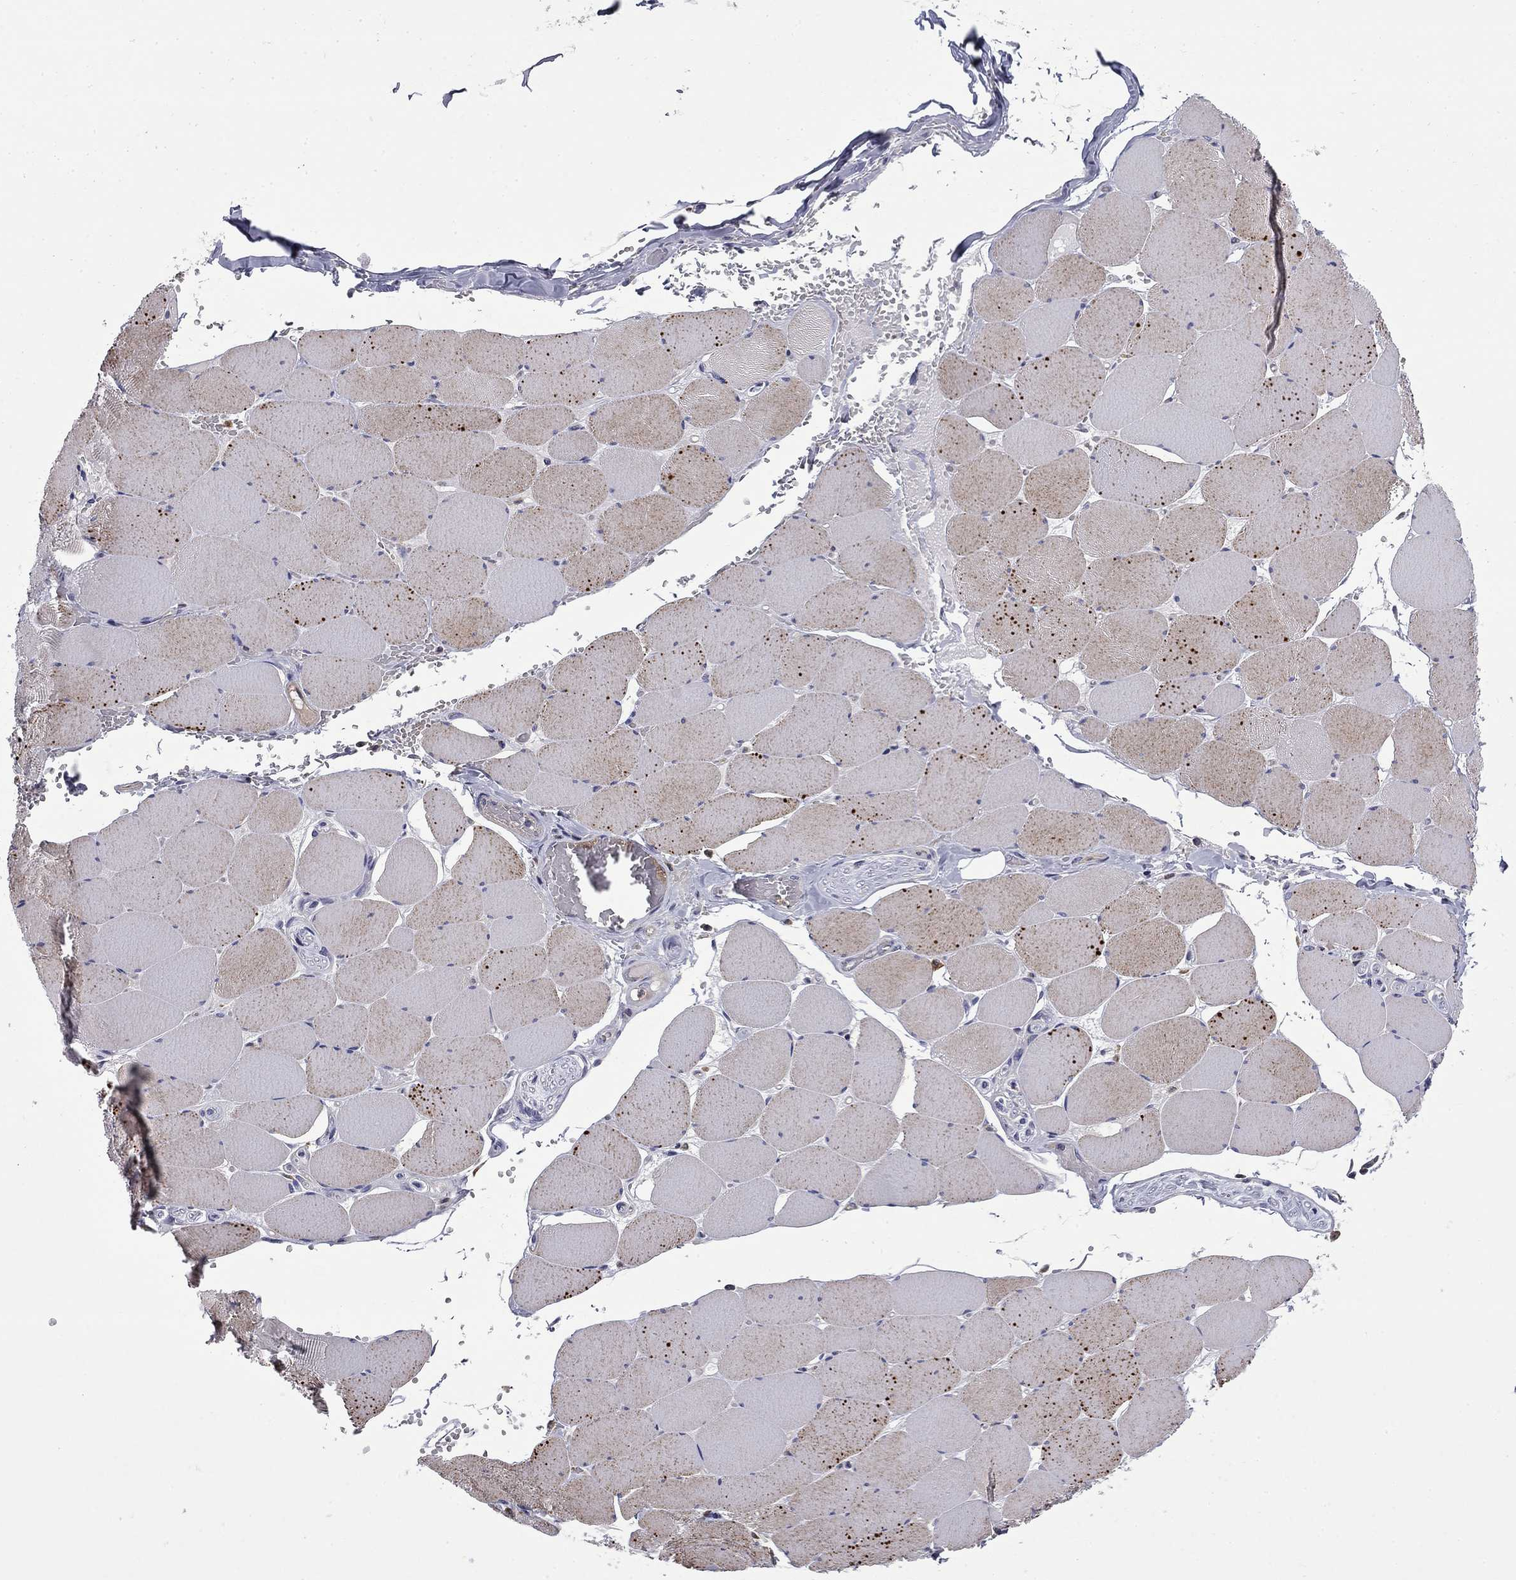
{"staining": {"intensity": "weak", "quantity": "<25%", "location": "cytoplasmic/membranous"}, "tissue": "skeletal muscle", "cell_type": "Myocytes", "image_type": "normal", "snomed": [{"axis": "morphology", "description": "Normal tissue, NOS"}, {"axis": "morphology", "description": "Malignant melanoma, Metastatic site"}, {"axis": "topography", "description": "Skeletal muscle"}], "caption": "High magnification brightfield microscopy of unremarkable skeletal muscle stained with DAB (3,3'-diaminobenzidine) (brown) and counterstained with hematoxylin (blue): myocytes show no significant staining. (Stains: DAB (3,3'-diaminobenzidine) immunohistochemistry (IHC) with hematoxylin counter stain, Microscopy: brightfield microscopy at high magnification).", "gene": "ARHGAP45", "patient": {"sex": "male", "age": 50}}